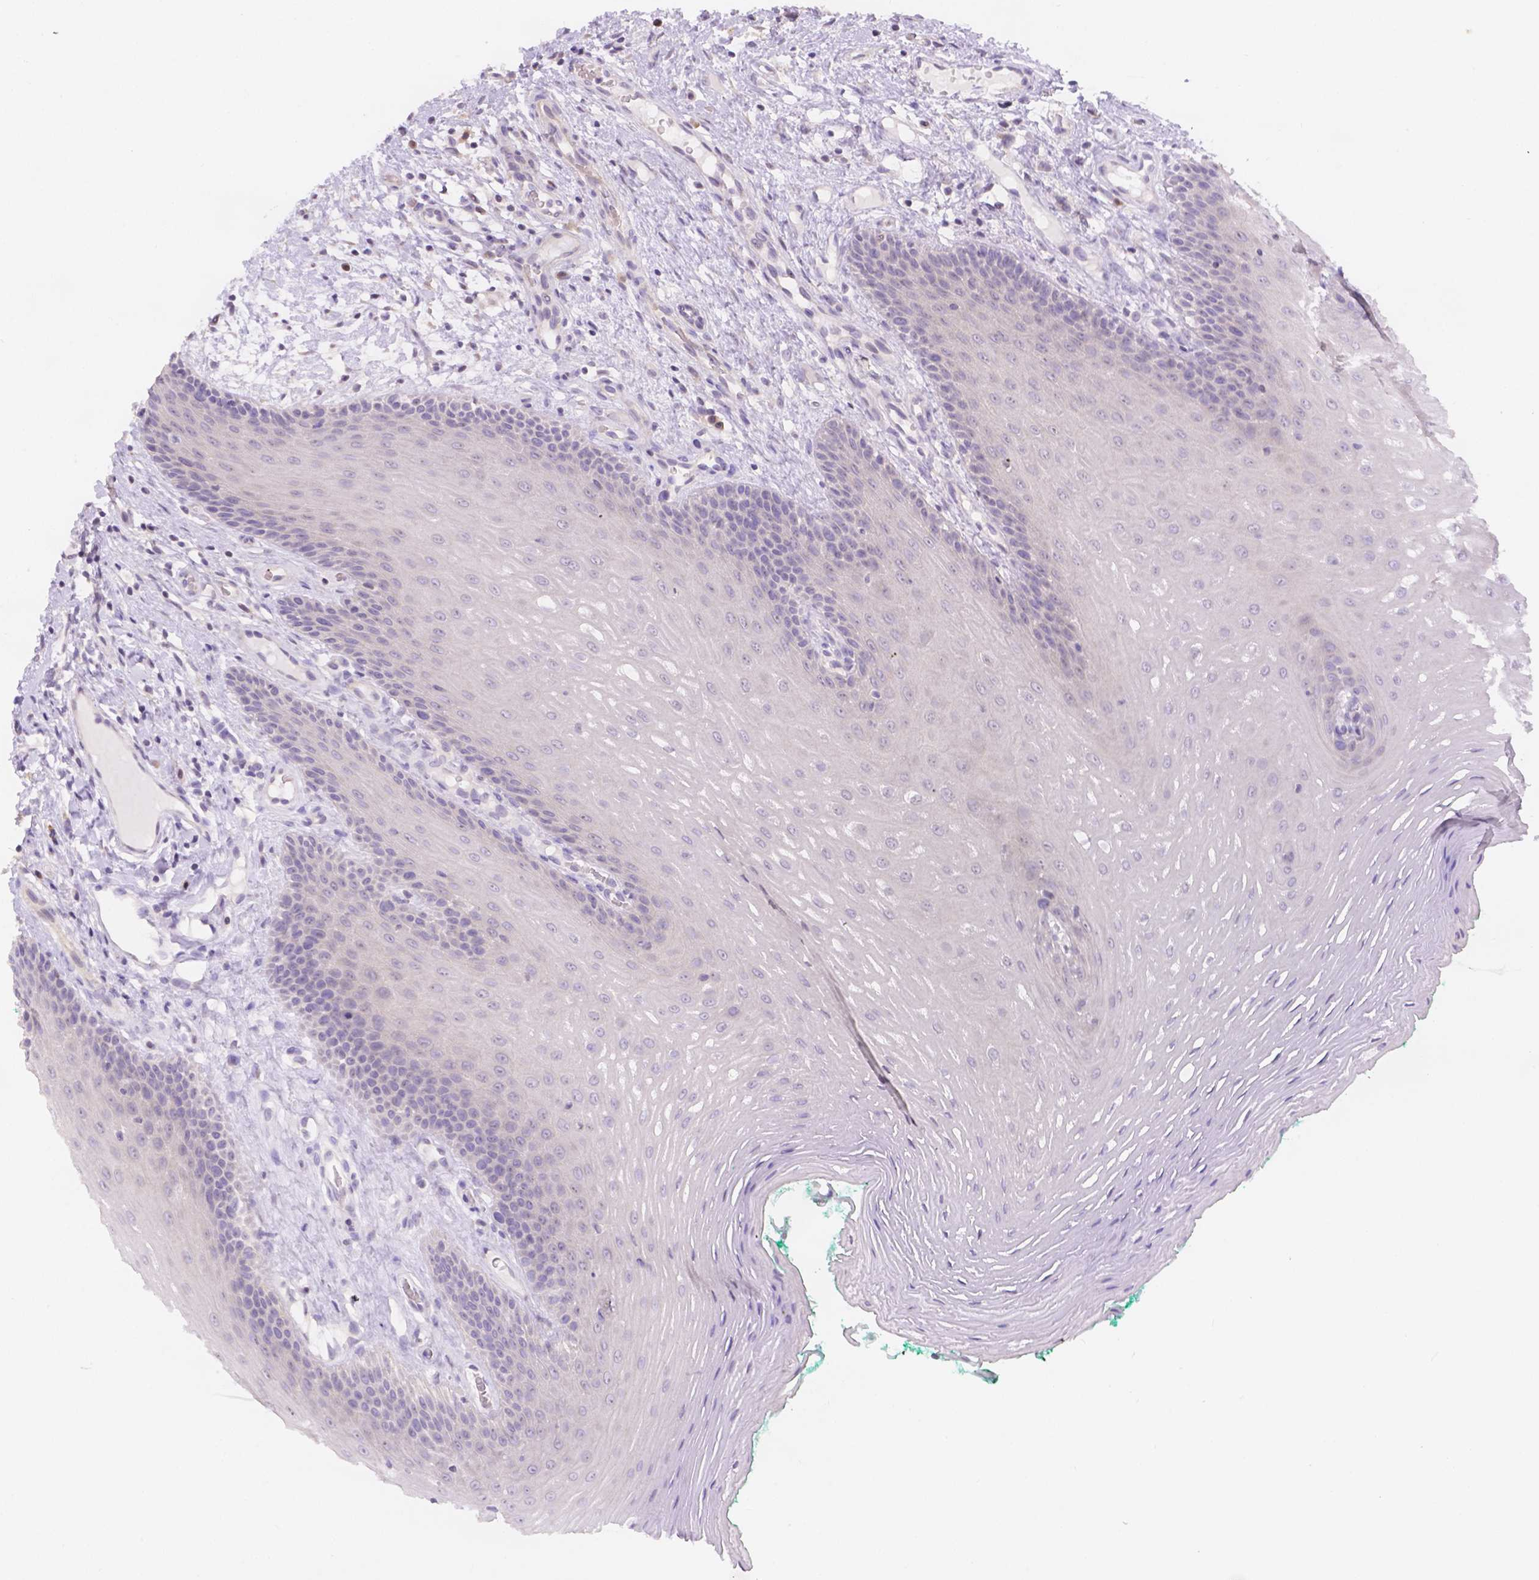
{"staining": {"intensity": "negative", "quantity": "none", "location": "none"}, "tissue": "oral mucosa", "cell_type": "Squamous epithelial cells", "image_type": "normal", "snomed": [{"axis": "morphology", "description": "Normal tissue, NOS"}, {"axis": "morphology", "description": "Squamous cell carcinoma, NOS"}, {"axis": "topography", "description": "Oral tissue"}, {"axis": "topography", "description": "Head-Neck"}], "caption": "Immunohistochemistry (IHC) image of unremarkable oral mucosa stained for a protein (brown), which shows no expression in squamous epithelial cells. (DAB (3,3'-diaminobenzidine) immunohistochemistry, high magnification).", "gene": "CD96", "patient": {"sex": "male", "age": 78}}